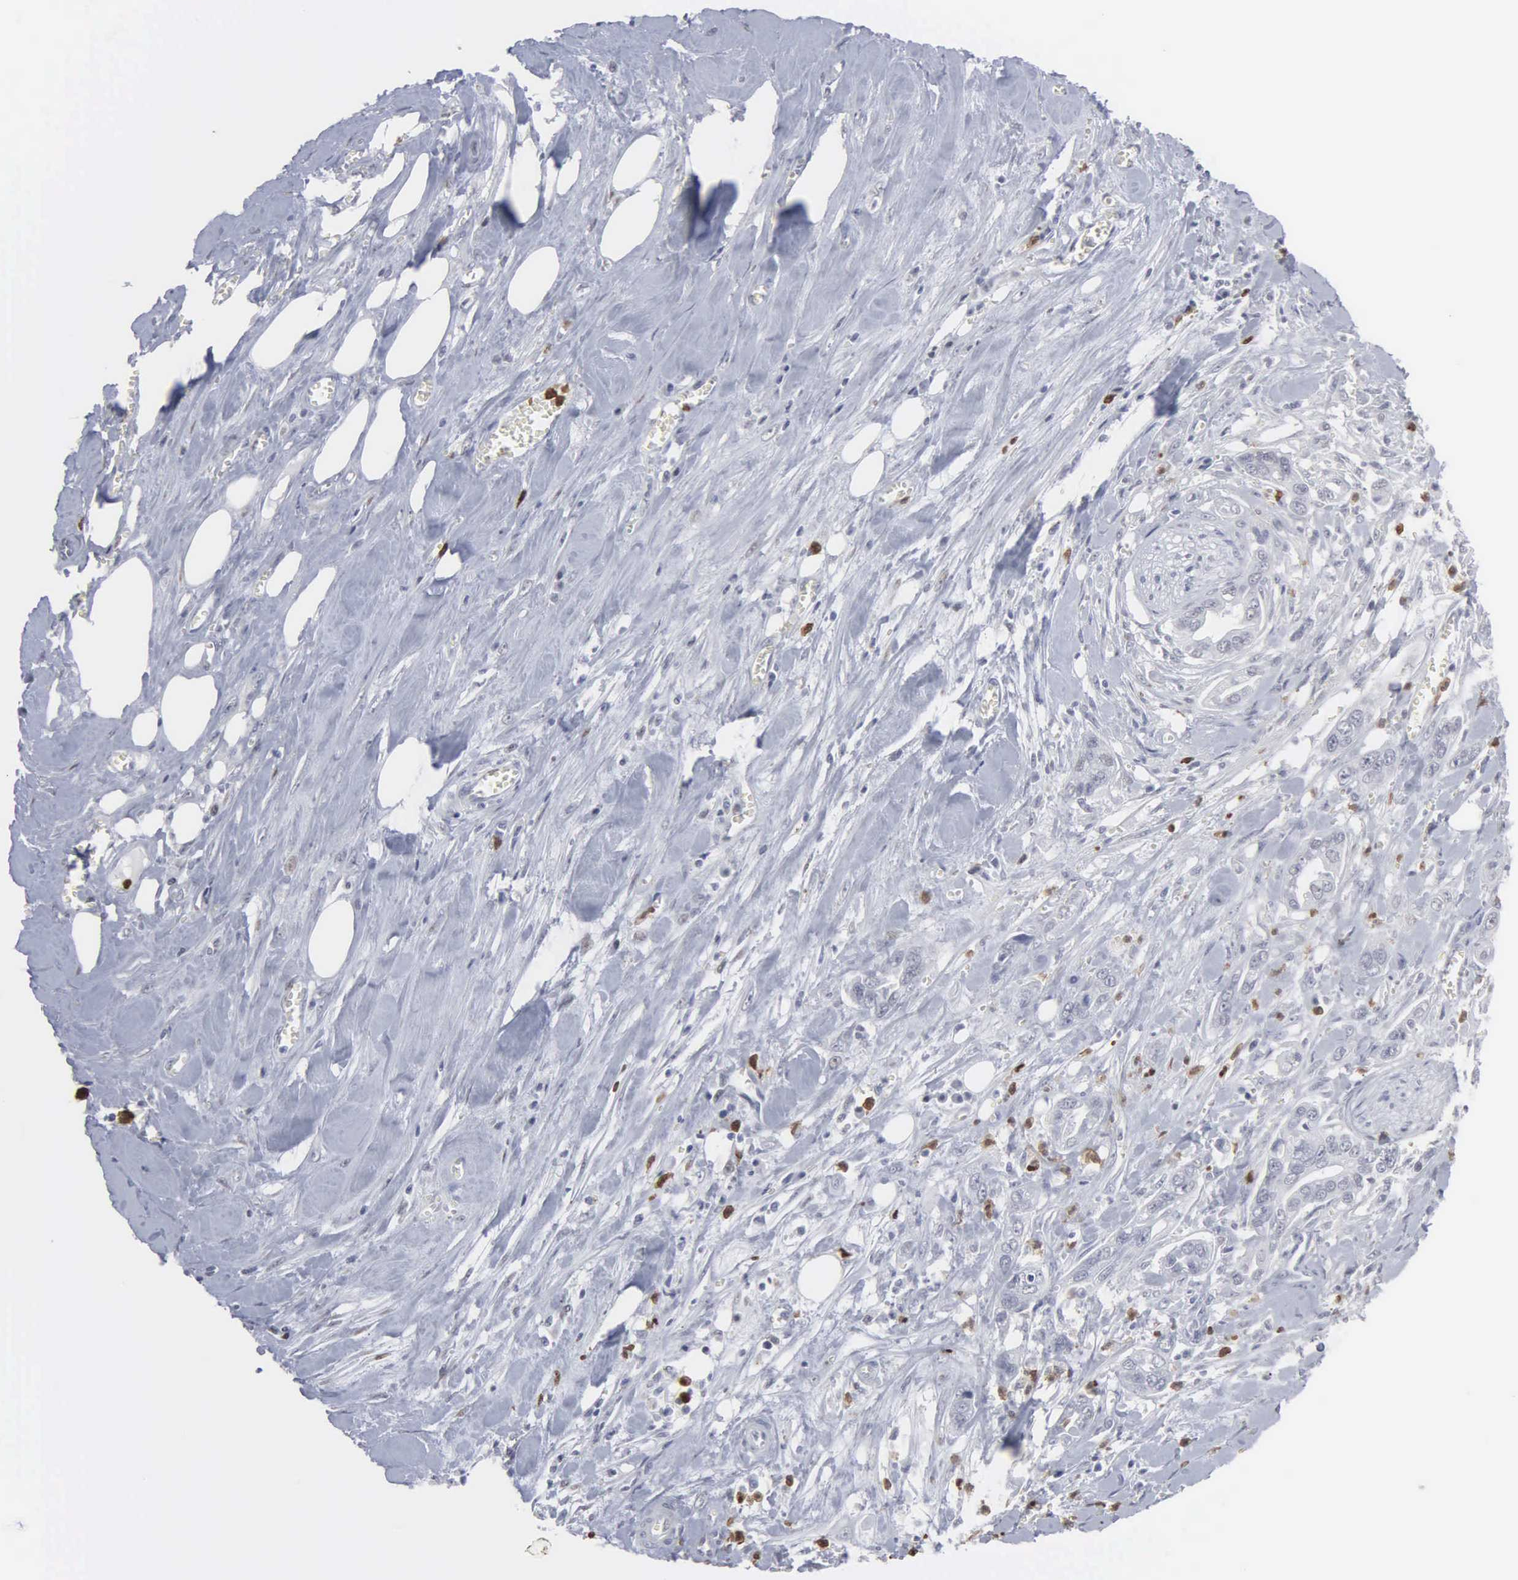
{"staining": {"intensity": "negative", "quantity": "none", "location": "none"}, "tissue": "pancreatic cancer", "cell_type": "Tumor cells", "image_type": "cancer", "snomed": [{"axis": "morphology", "description": "Adenocarcinoma, NOS"}, {"axis": "topography", "description": "Pancreas"}], "caption": "There is no significant expression in tumor cells of pancreatic adenocarcinoma.", "gene": "SPIN3", "patient": {"sex": "male", "age": 69}}